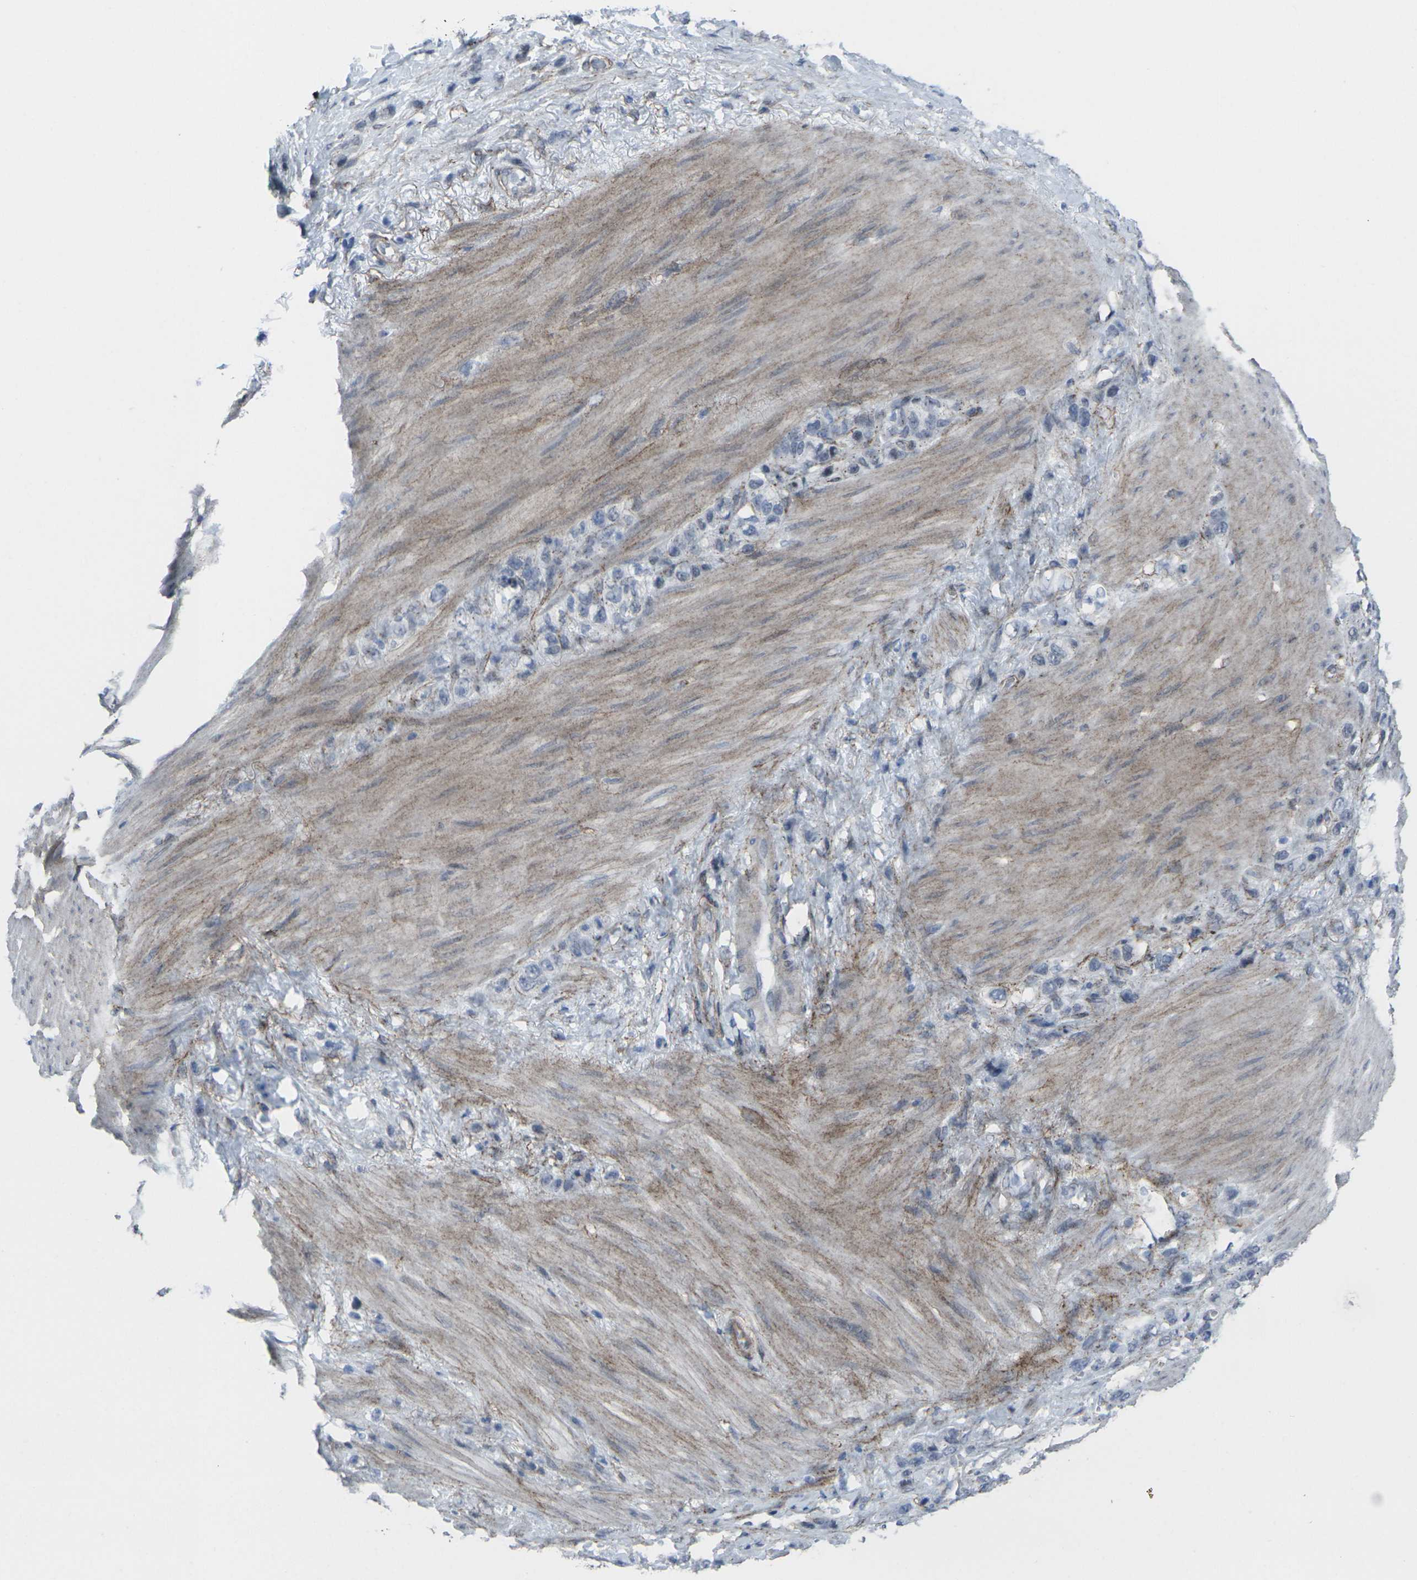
{"staining": {"intensity": "negative", "quantity": "none", "location": "none"}, "tissue": "stomach cancer", "cell_type": "Tumor cells", "image_type": "cancer", "snomed": [{"axis": "morphology", "description": "Adenocarcinoma, NOS"}, {"axis": "morphology", "description": "Adenocarcinoma, High grade"}, {"axis": "topography", "description": "Stomach, upper"}, {"axis": "topography", "description": "Stomach, lower"}], "caption": "IHC image of stomach adenocarcinoma stained for a protein (brown), which shows no staining in tumor cells.", "gene": "CDH11", "patient": {"sex": "female", "age": 65}}